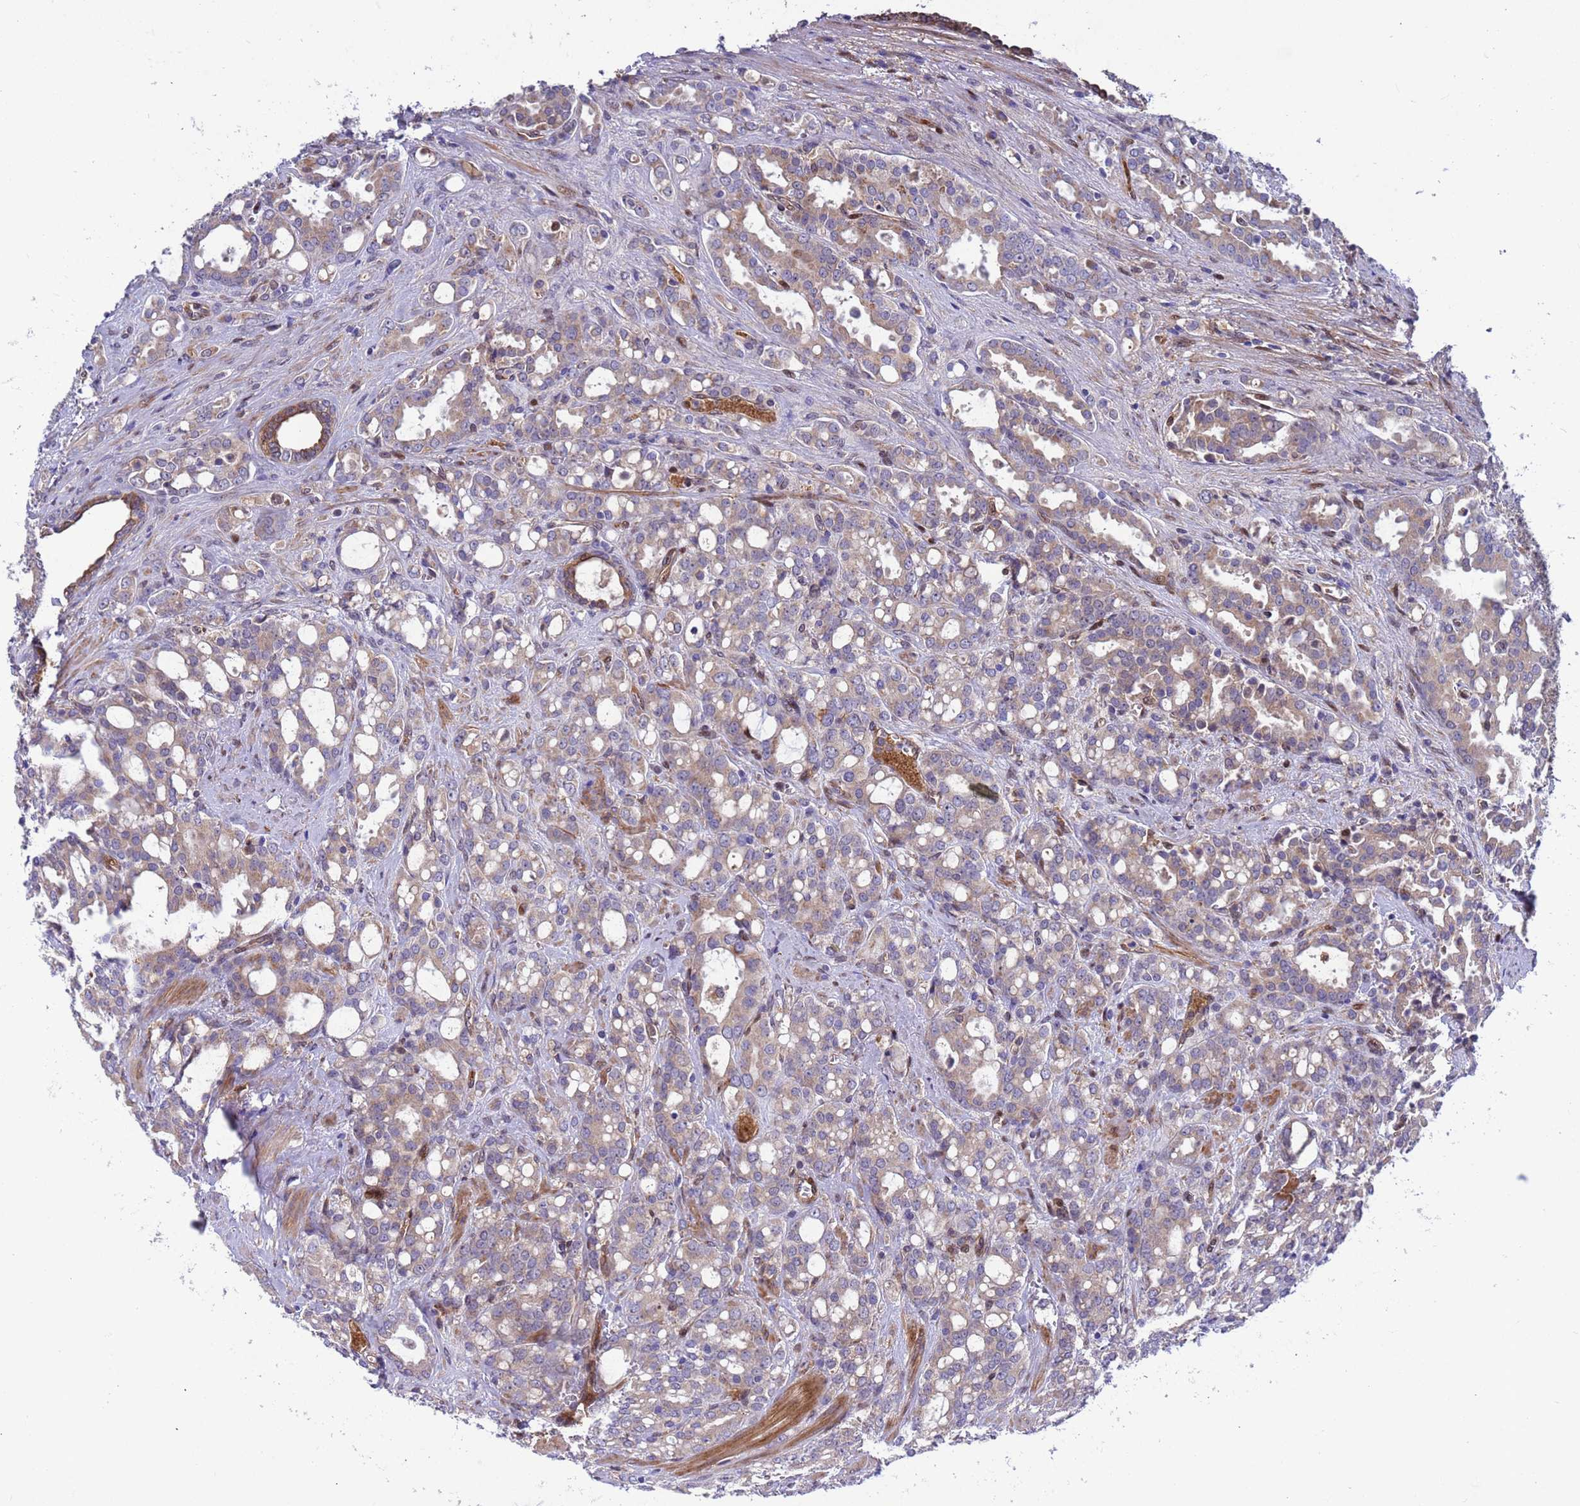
{"staining": {"intensity": "weak", "quantity": ">75%", "location": "cytoplasmic/membranous"}, "tissue": "prostate cancer", "cell_type": "Tumor cells", "image_type": "cancer", "snomed": [{"axis": "morphology", "description": "Adenocarcinoma, High grade"}, {"axis": "topography", "description": "Prostate"}], "caption": "IHC of prostate cancer (high-grade adenocarcinoma) exhibits low levels of weak cytoplasmic/membranous positivity in approximately >75% of tumor cells.", "gene": "FOXRED1", "patient": {"sex": "male", "age": 72}}